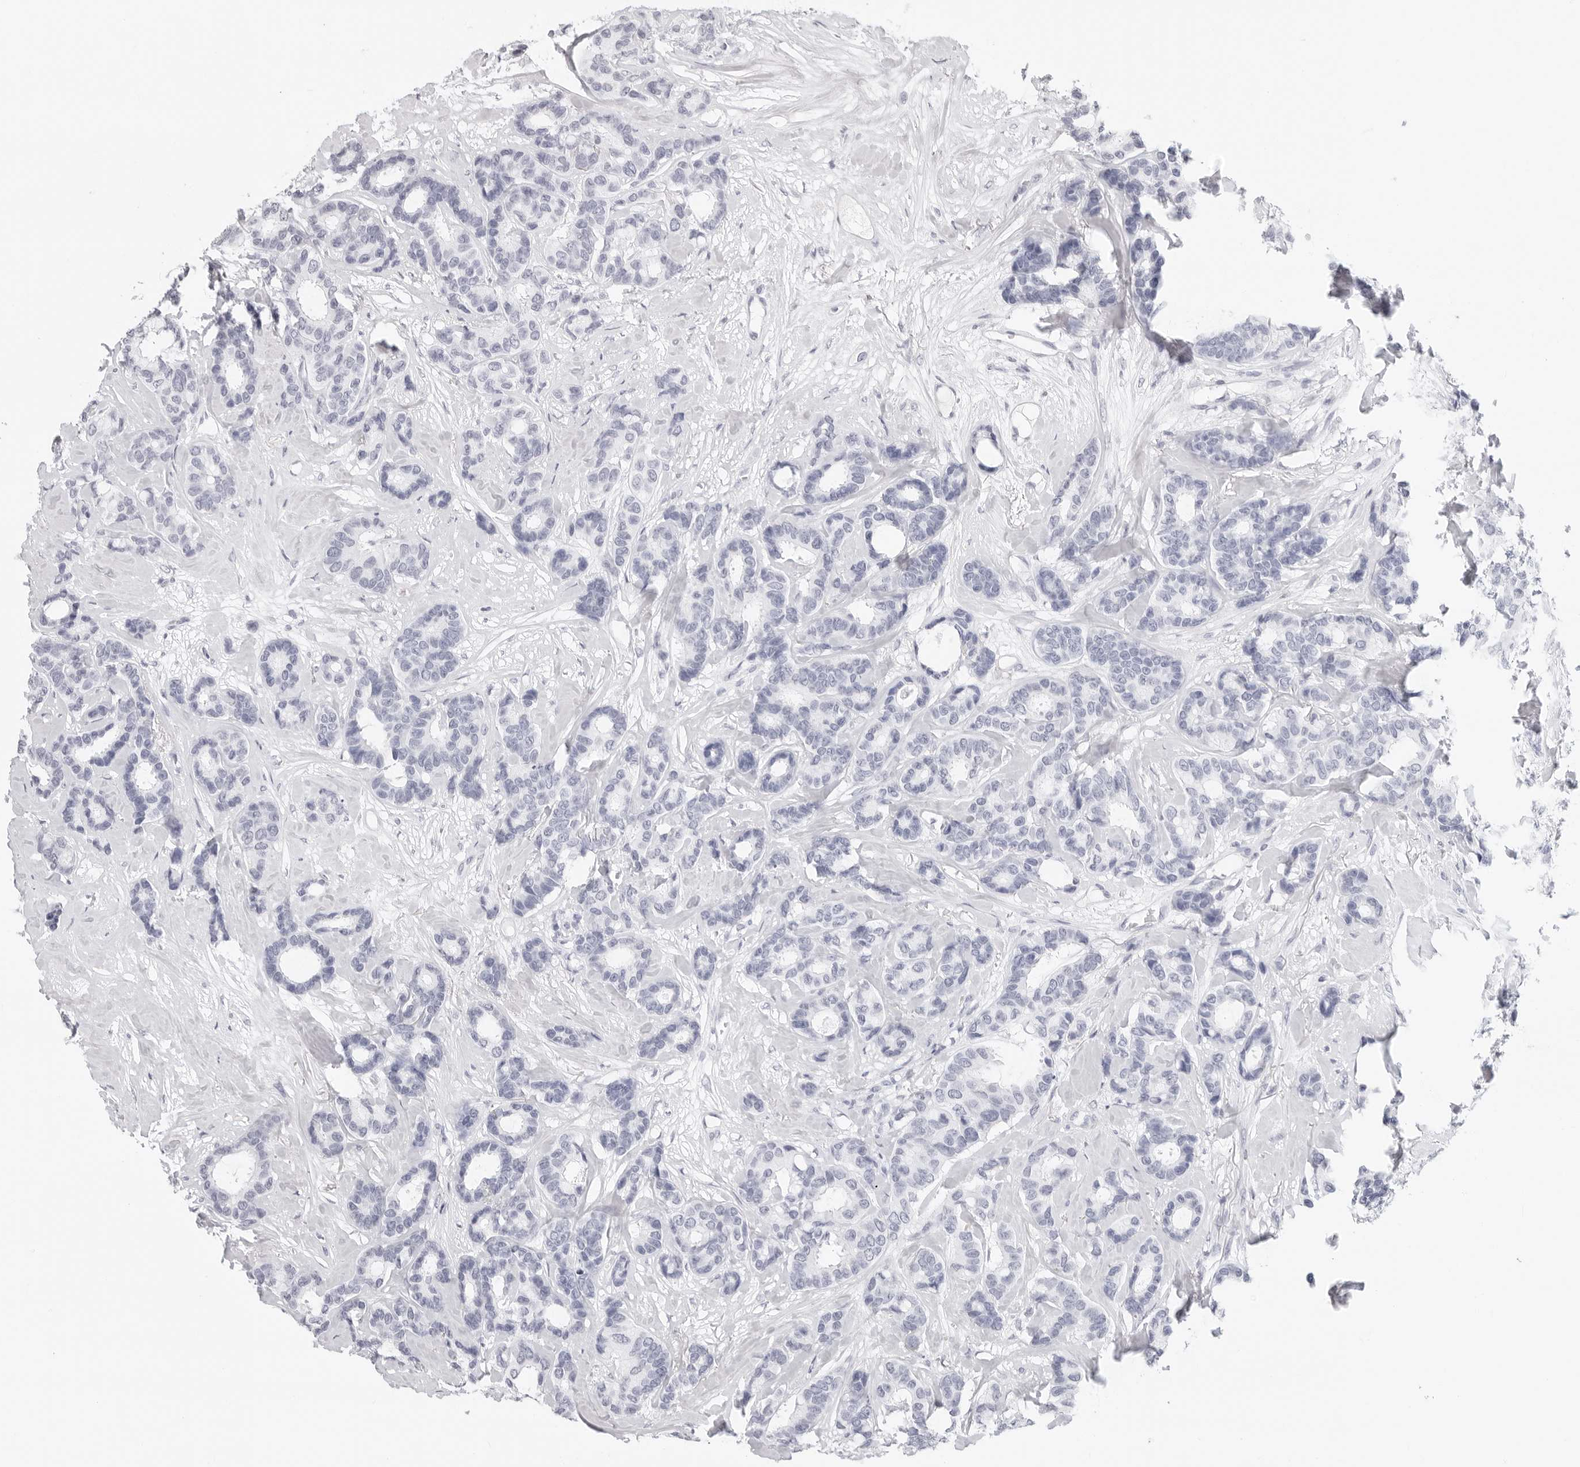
{"staining": {"intensity": "negative", "quantity": "none", "location": "none"}, "tissue": "breast cancer", "cell_type": "Tumor cells", "image_type": "cancer", "snomed": [{"axis": "morphology", "description": "Duct carcinoma"}, {"axis": "topography", "description": "Breast"}], "caption": "IHC of human intraductal carcinoma (breast) shows no positivity in tumor cells.", "gene": "AGMAT", "patient": {"sex": "female", "age": 87}}